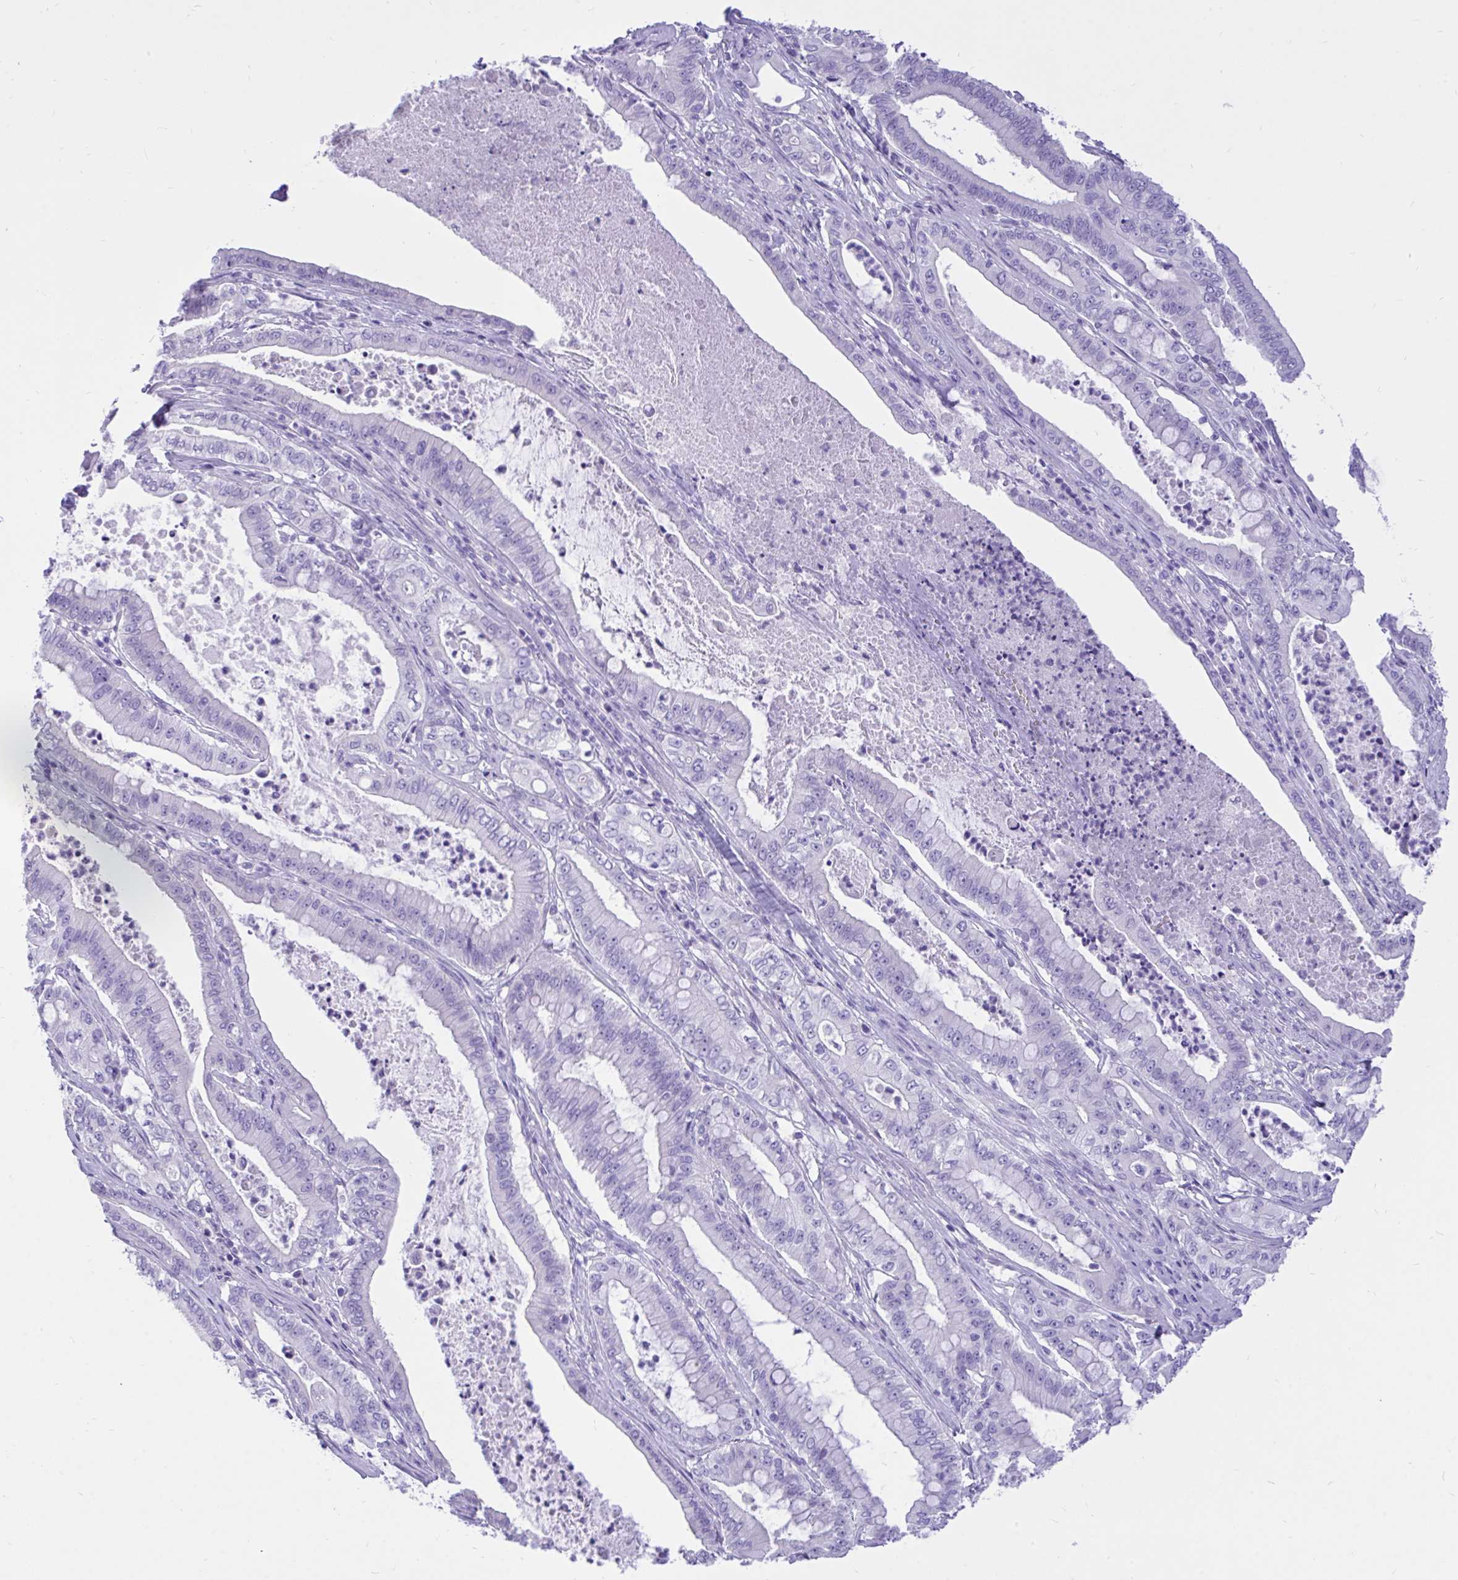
{"staining": {"intensity": "negative", "quantity": "none", "location": "none"}, "tissue": "pancreatic cancer", "cell_type": "Tumor cells", "image_type": "cancer", "snomed": [{"axis": "morphology", "description": "Adenocarcinoma, NOS"}, {"axis": "topography", "description": "Pancreas"}], "caption": "IHC image of pancreatic cancer stained for a protein (brown), which exhibits no expression in tumor cells.", "gene": "MON1A", "patient": {"sex": "male", "age": 71}}